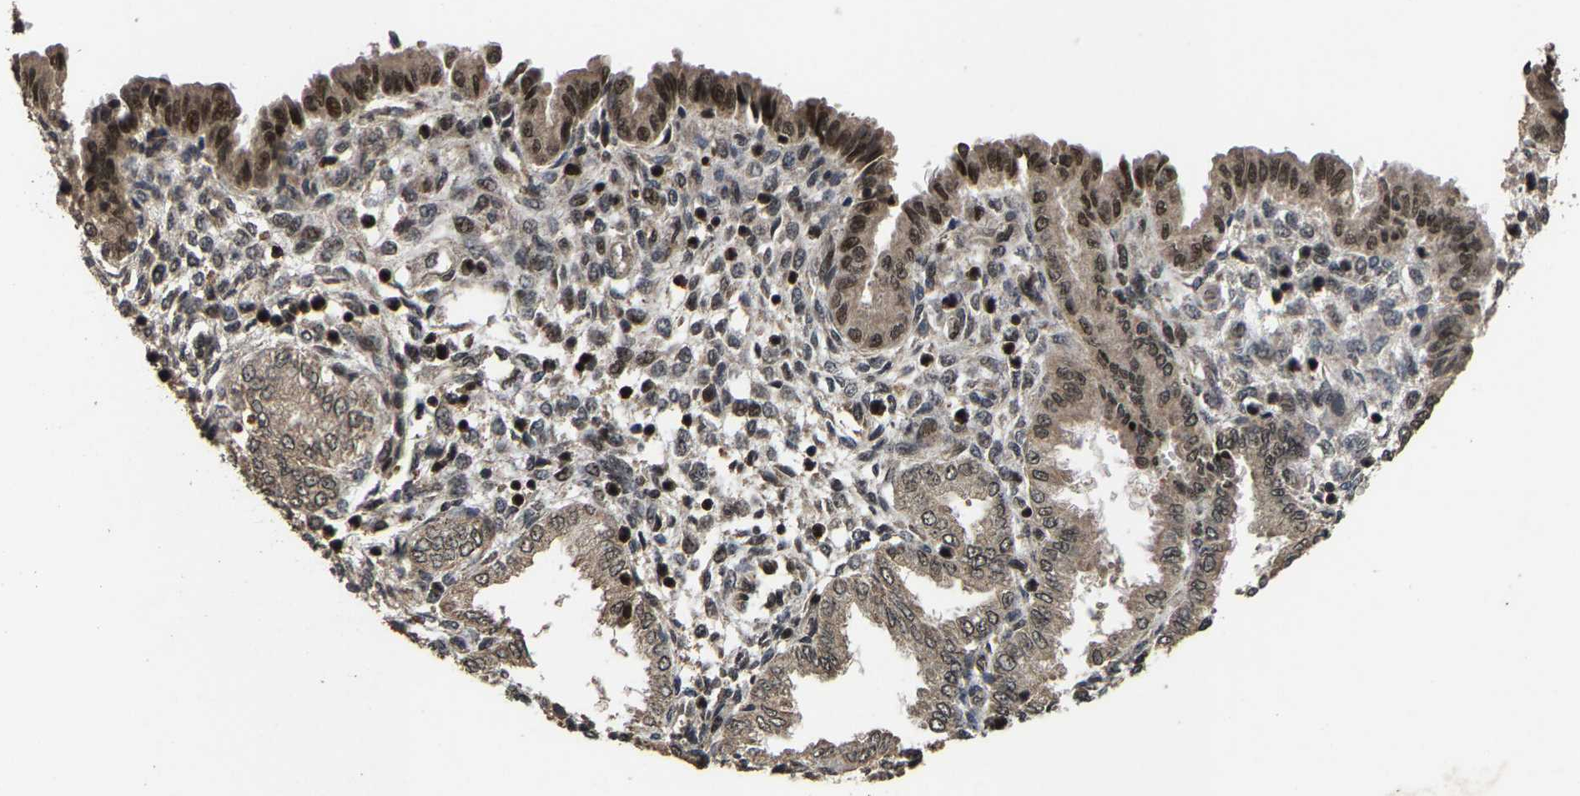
{"staining": {"intensity": "moderate", "quantity": "<25%", "location": "cytoplasmic/membranous,nuclear"}, "tissue": "endometrium", "cell_type": "Cells in endometrial stroma", "image_type": "normal", "snomed": [{"axis": "morphology", "description": "Normal tissue, NOS"}, {"axis": "topography", "description": "Endometrium"}], "caption": "Protein expression analysis of normal endometrium displays moderate cytoplasmic/membranous,nuclear expression in approximately <25% of cells in endometrial stroma. The protein of interest is stained brown, and the nuclei are stained in blue (DAB (3,3'-diaminobenzidine) IHC with brightfield microscopy, high magnification).", "gene": "HAUS6", "patient": {"sex": "female", "age": 33}}